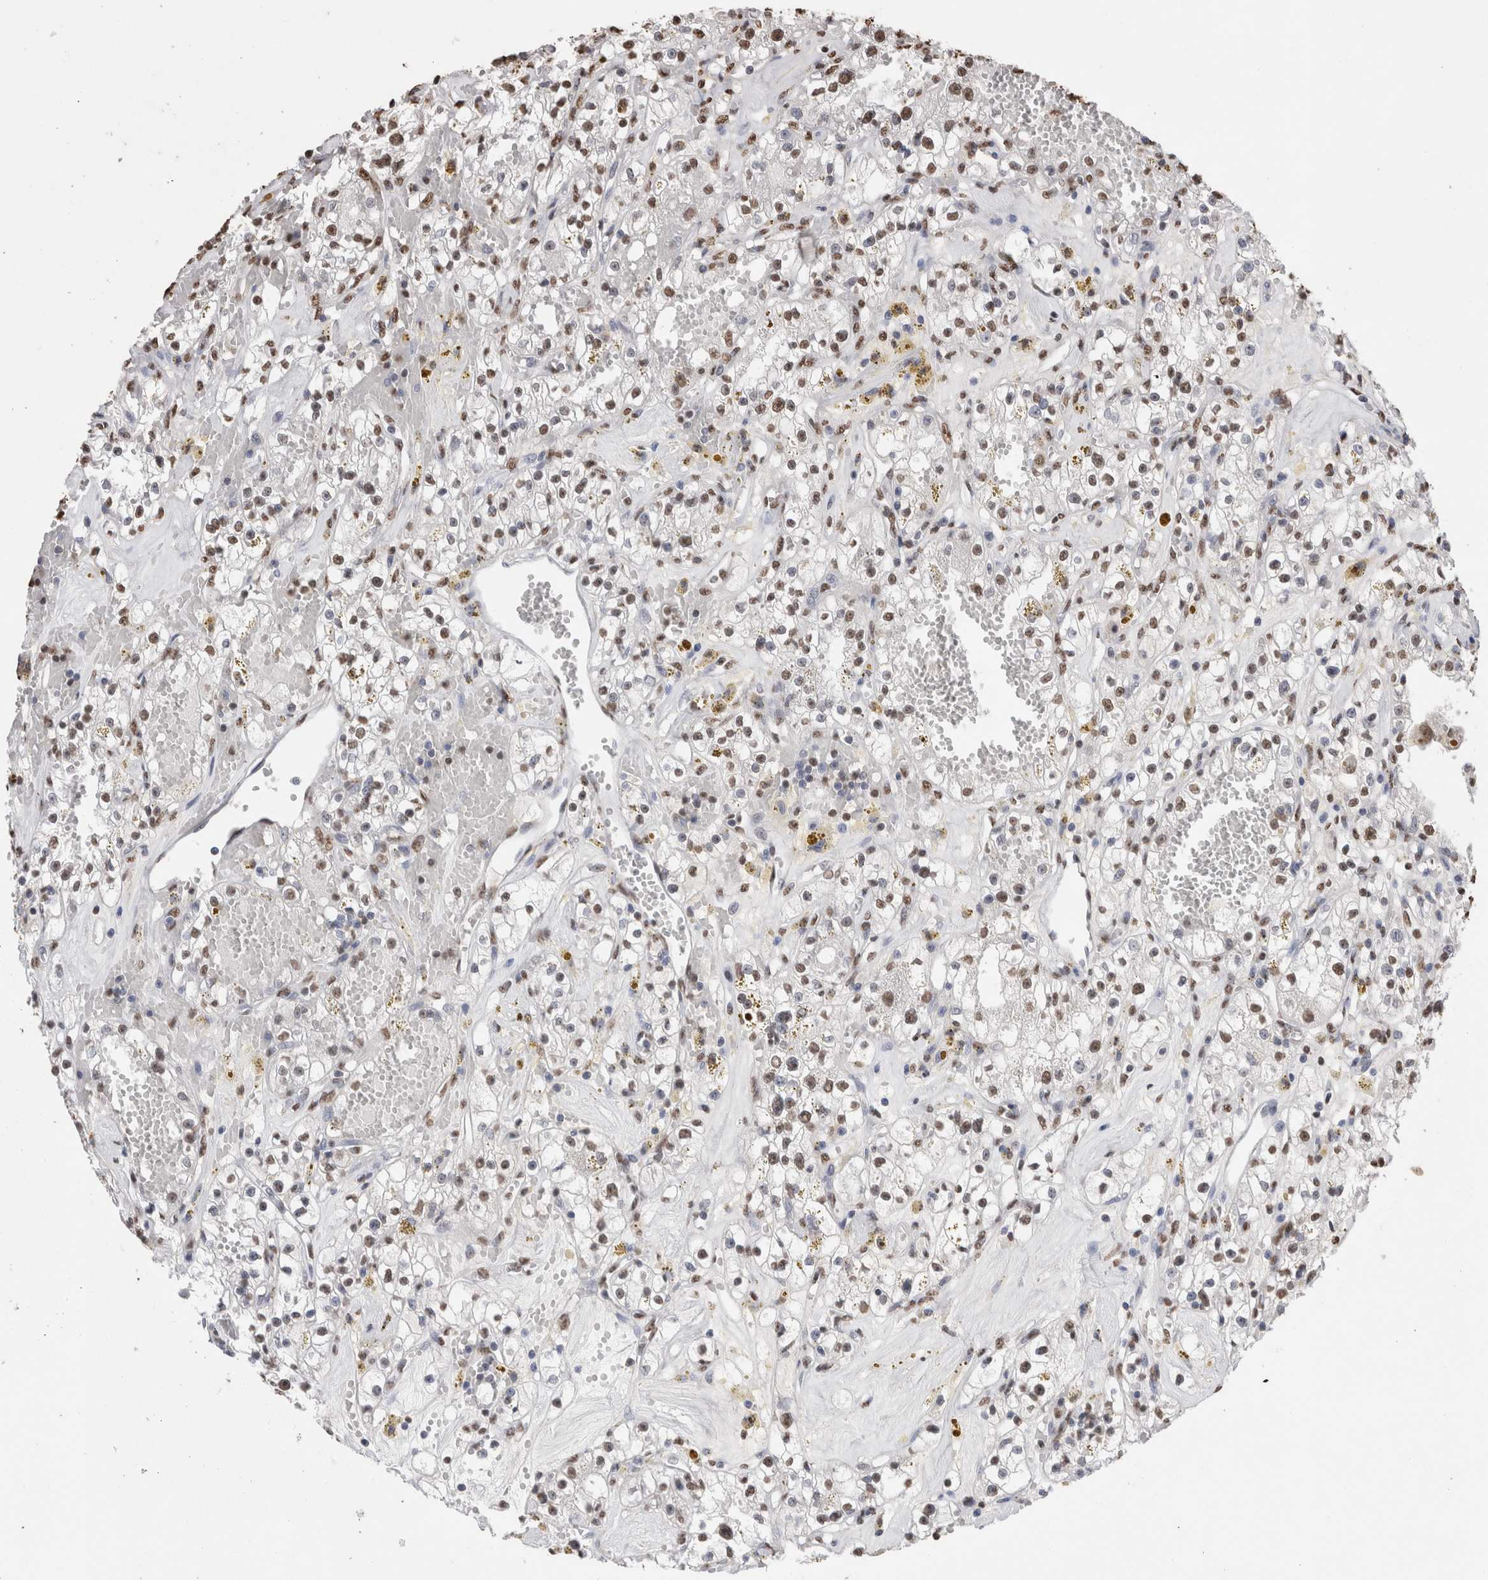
{"staining": {"intensity": "moderate", "quantity": "25%-75%", "location": "nuclear"}, "tissue": "renal cancer", "cell_type": "Tumor cells", "image_type": "cancer", "snomed": [{"axis": "morphology", "description": "Adenocarcinoma, NOS"}, {"axis": "topography", "description": "Kidney"}], "caption": "Renal cancer (adenocarcinoma) tissue reveals moderate nuclear expression in about 25%-75% of tumor cells", "gene": "NTHL1", "patient": {"sex": "male", "age": 56}}